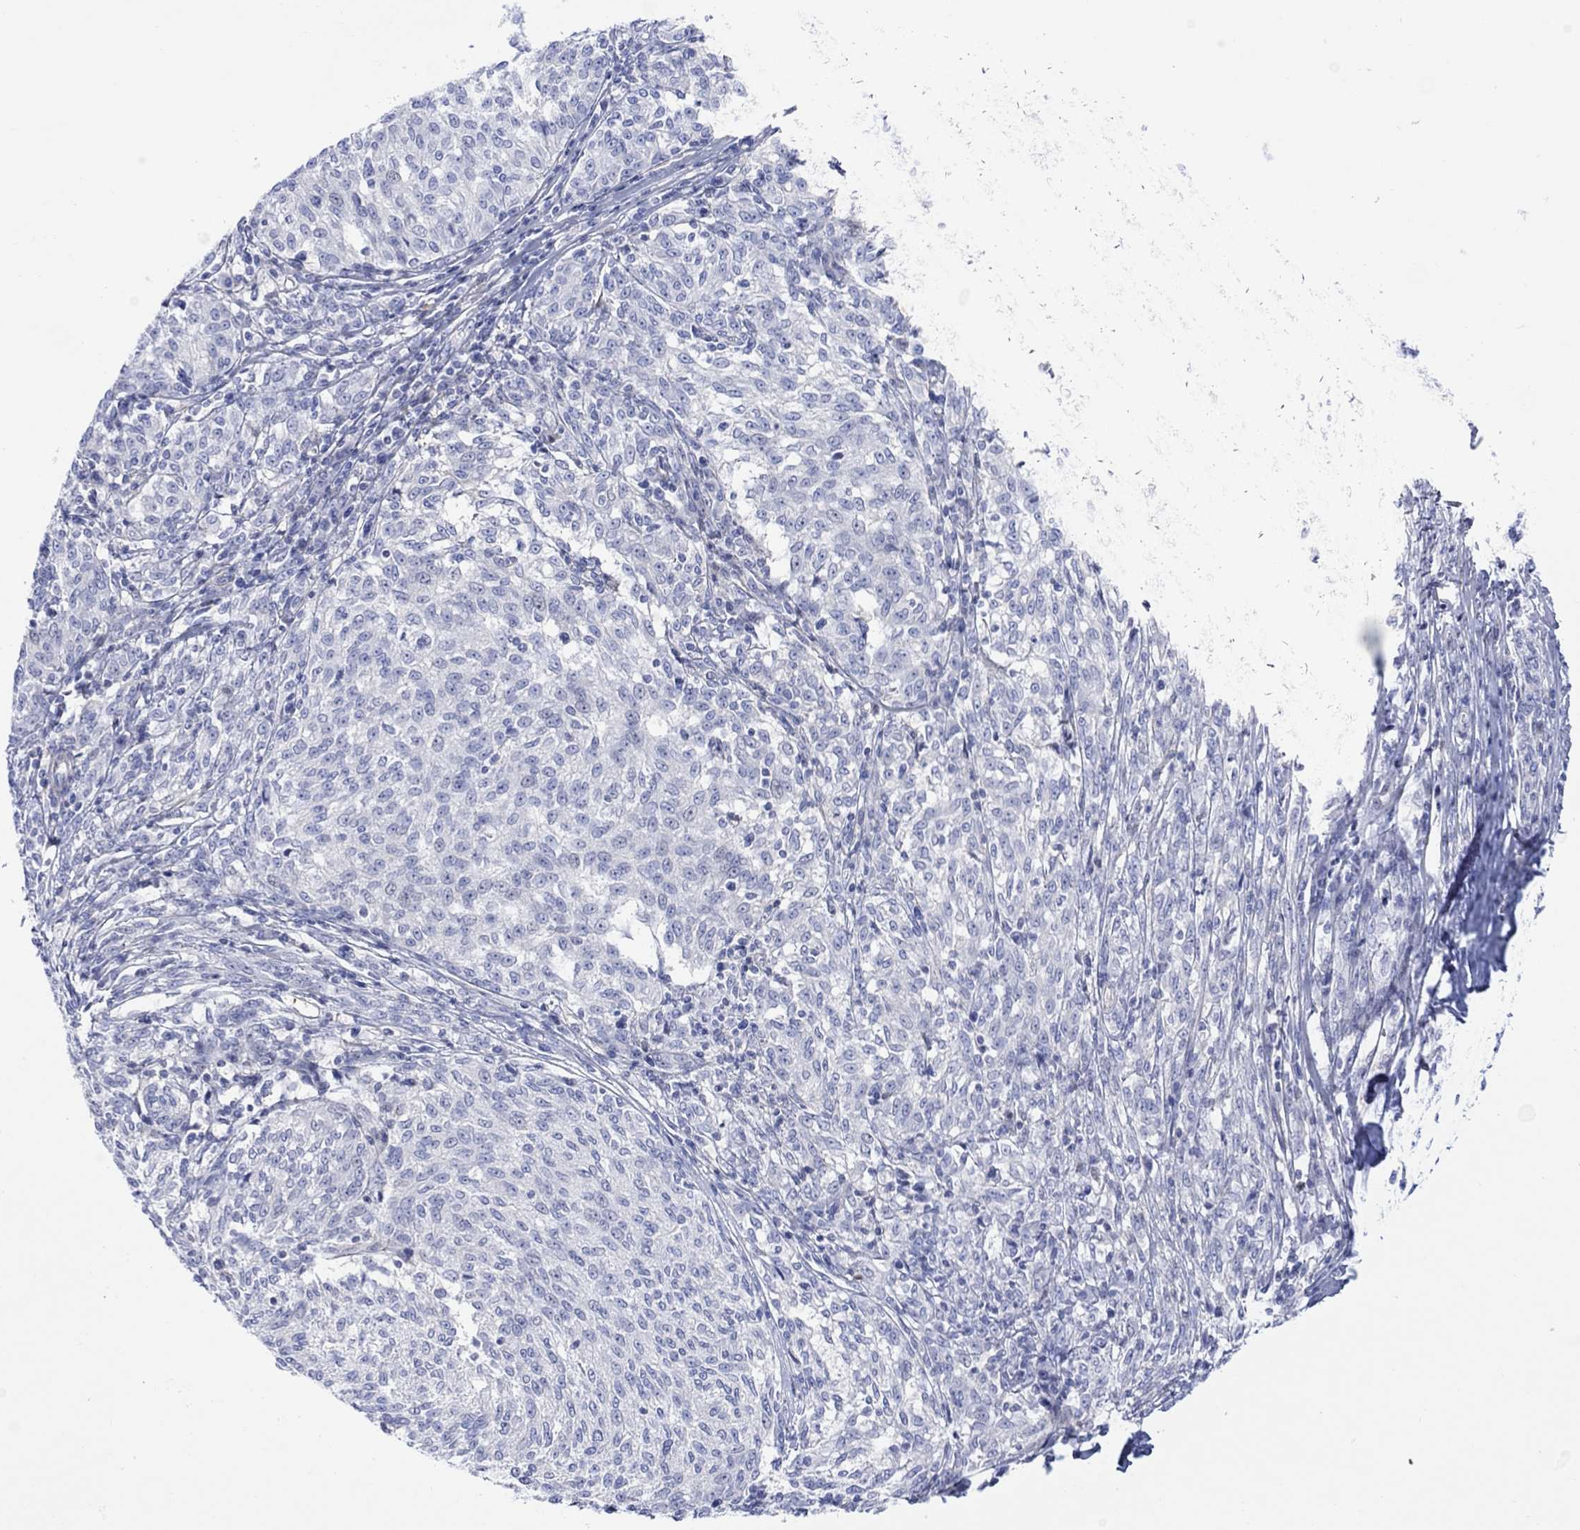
{"staining": {"intensity": "negative", "quantity": "none", "location": "none"}, "tissue": "melanoma", "cell_type": "Tumor cells", "image_type": "cancer", "snomed": [{"axis": "morphology", "description": "Malignant melanoma, NOS"}, {"axis": "topography", "description": "Skin"}], "caption": "IHC of human malignant melanoma exhibits no expression in tumor cells. (Immunohistochemistry, brightfield microscopy, high magnification).", "gene": "TLDC2", "patient": {"sex": "female", "age": 72}}